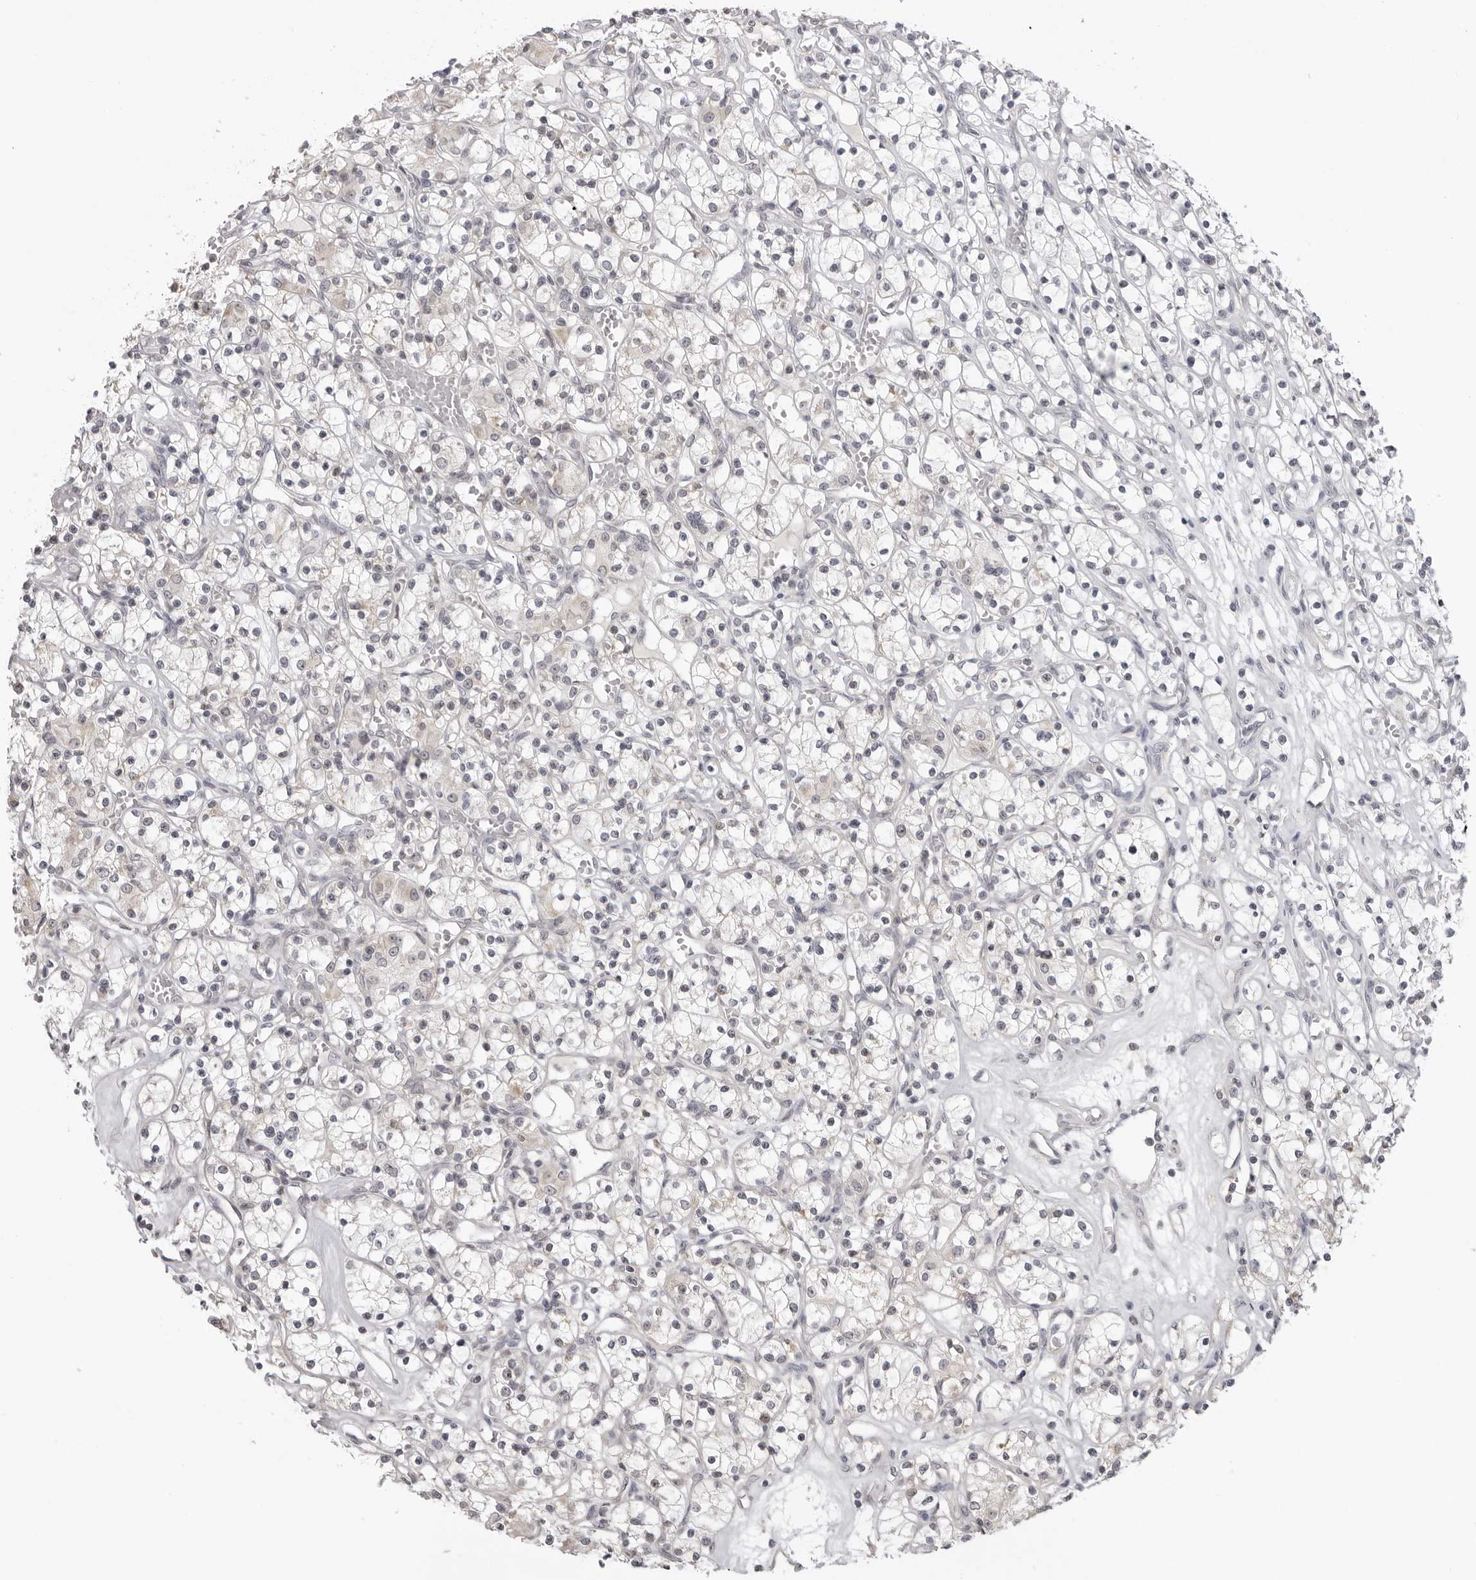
{"staining": {"intensity": "negative", "quantity": "none", "location": "none"}, "tissue": "renal cancer", "cell_type": "Tumor cells", "image_type": "cancer", "snomed": [{"axis": "morphology", "description": "Adenocarcinoma, NOS"}, {"axis": "topography", "description": "Kidney"}], "caption": "The IHC photomicrograph has no significant expression in tumor cells of adenocarcinoma (renal) tissue.", "gene": "ACP6", "patient": {"sex": "female", "age": 59}}